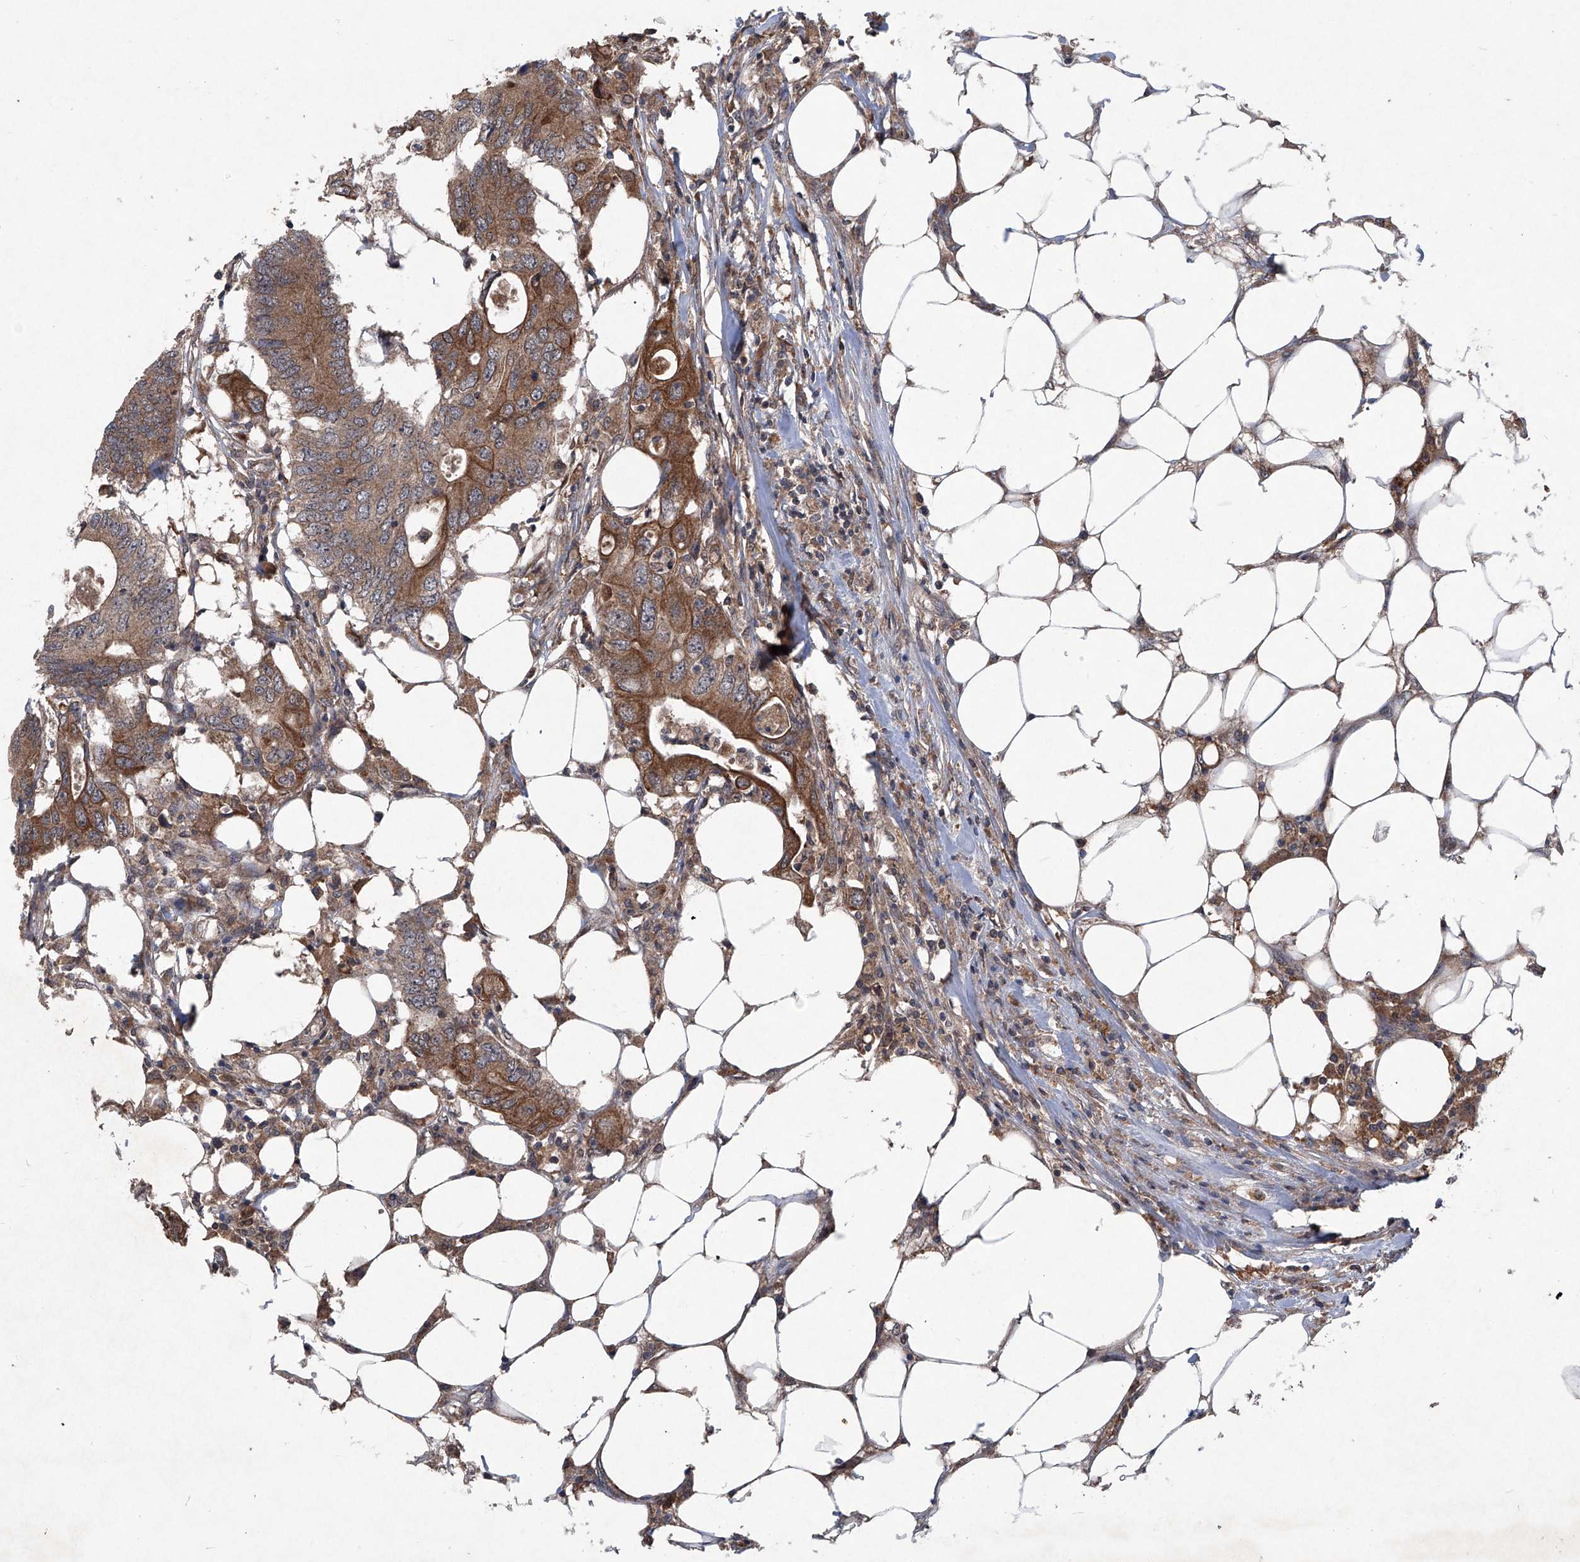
{"staining": {"intensity": "moderate", "quantity": ">75%", "location": "cytoplasmic/membranous"}, "tissue": "colorectal cancer", "cell_type": "Tumor cells", "image_type": "cancer", "snomed": [{"axis": "morphology", "description": "Adenocarcinoma, NOS"}, {"axis": "topography", "description": "Colon"}], "caption": "Immunohistochemistry (IHC) staining of adenocarcinoma (colorectal), which displays medium levels of moderate cytoplasmic/membranous expression in about >75% of tumor cells indicating moderate cytoplasmic/membranous protein positivity. The staining was performed using DAB (3,3'-diaminobenzidine) (brown) for protein detection and nuclei were counterstained in hematoxylin (blue).", "gene": "SUMF2", "patient": {"sex": "male", "age": 71}}